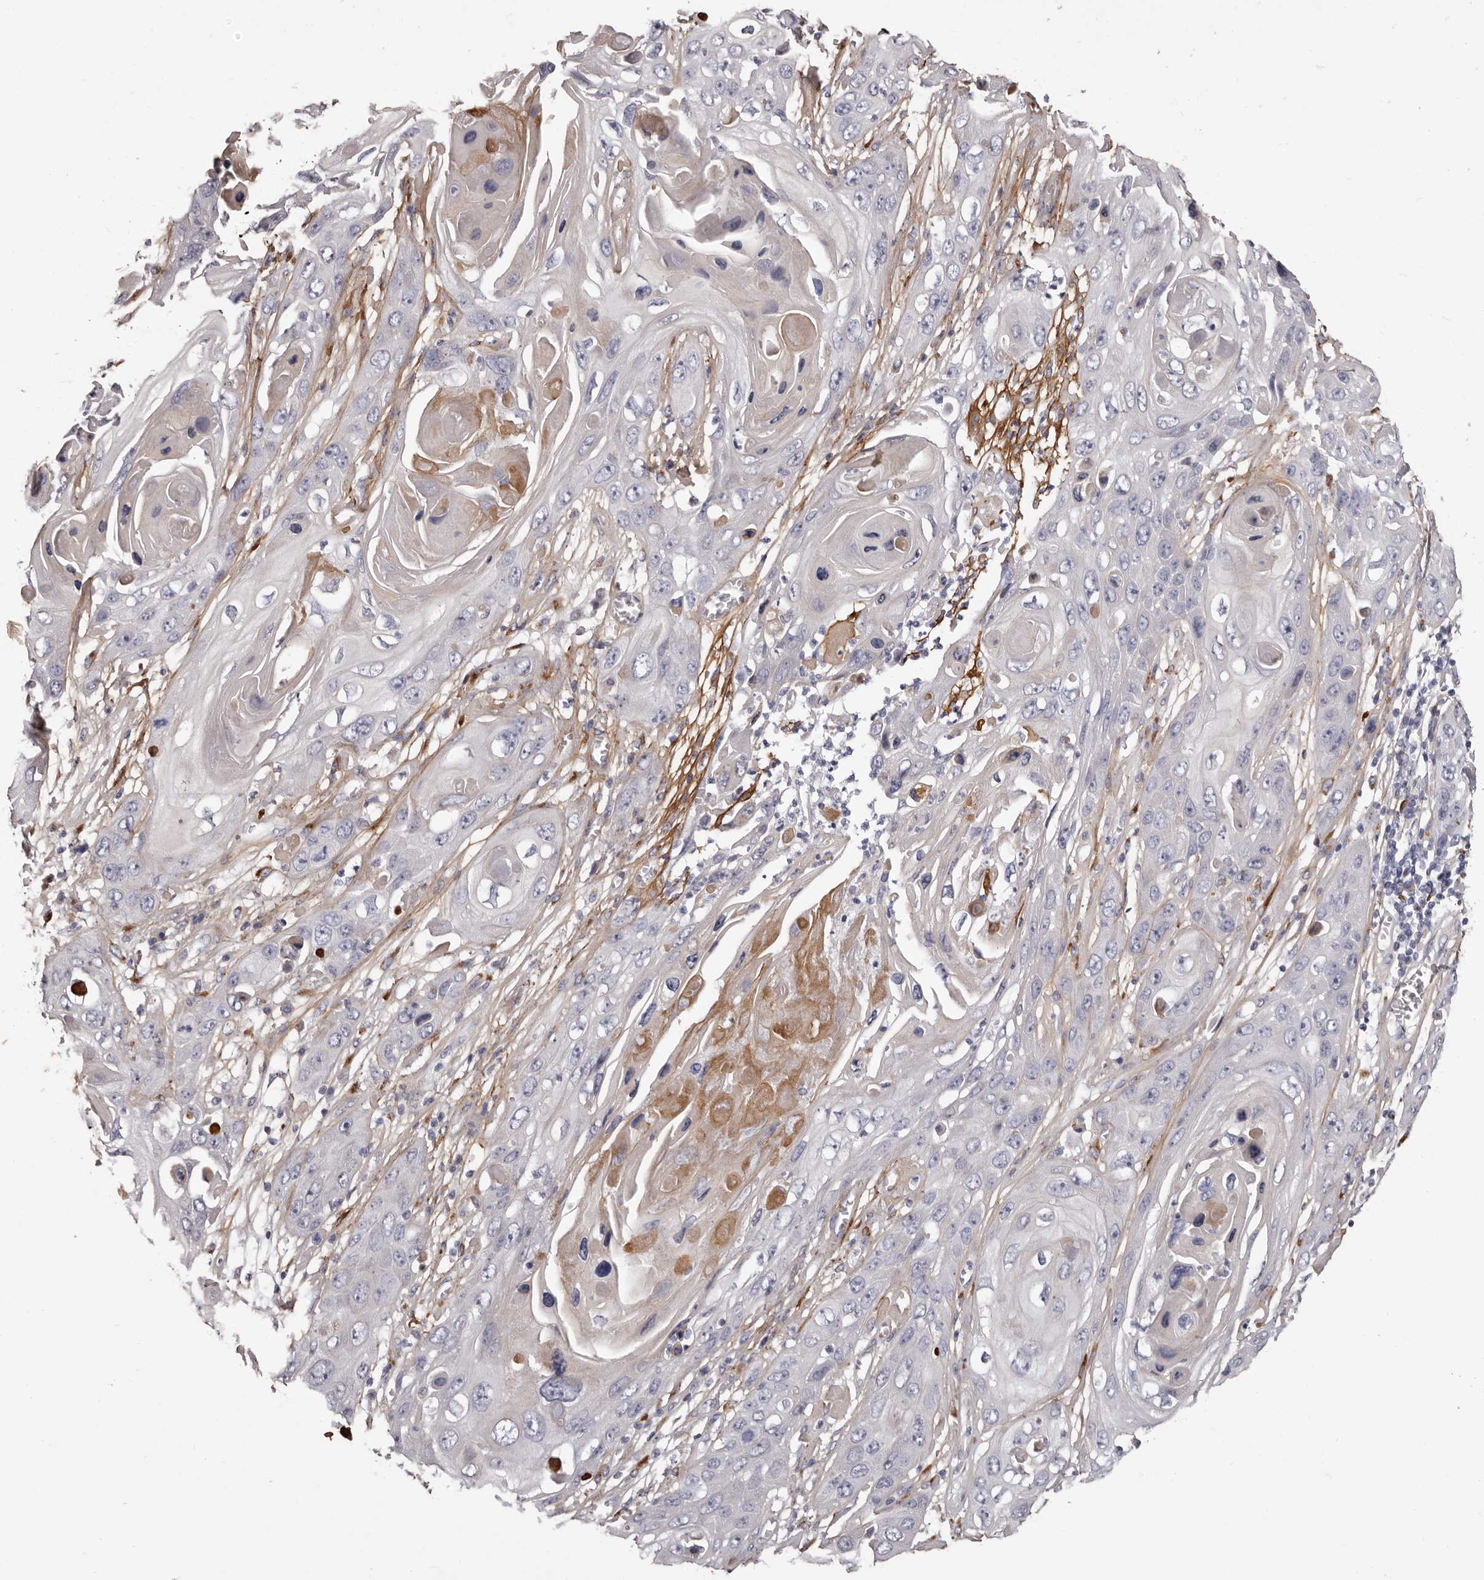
{"staining": {"intensity": "negative", "quantity": "none", "location": "none"}, "tissue": "skin cancer", "cell_type": "Tumor cells", "image_type": "cancer", "snomed": [{"axis": "morphology", "description": "Squamous cell carcinoma, NOS"}, {"axis": "topography", "description": "Skin"}], "caption": "Immunohistochemistry histopathology image of squamous cell carcinoma (skin) stained for a protein (brown), which shows no staining in tumor cells.", "gene": "COL6A1", "patient": {"sex": "male", "age": 55}}